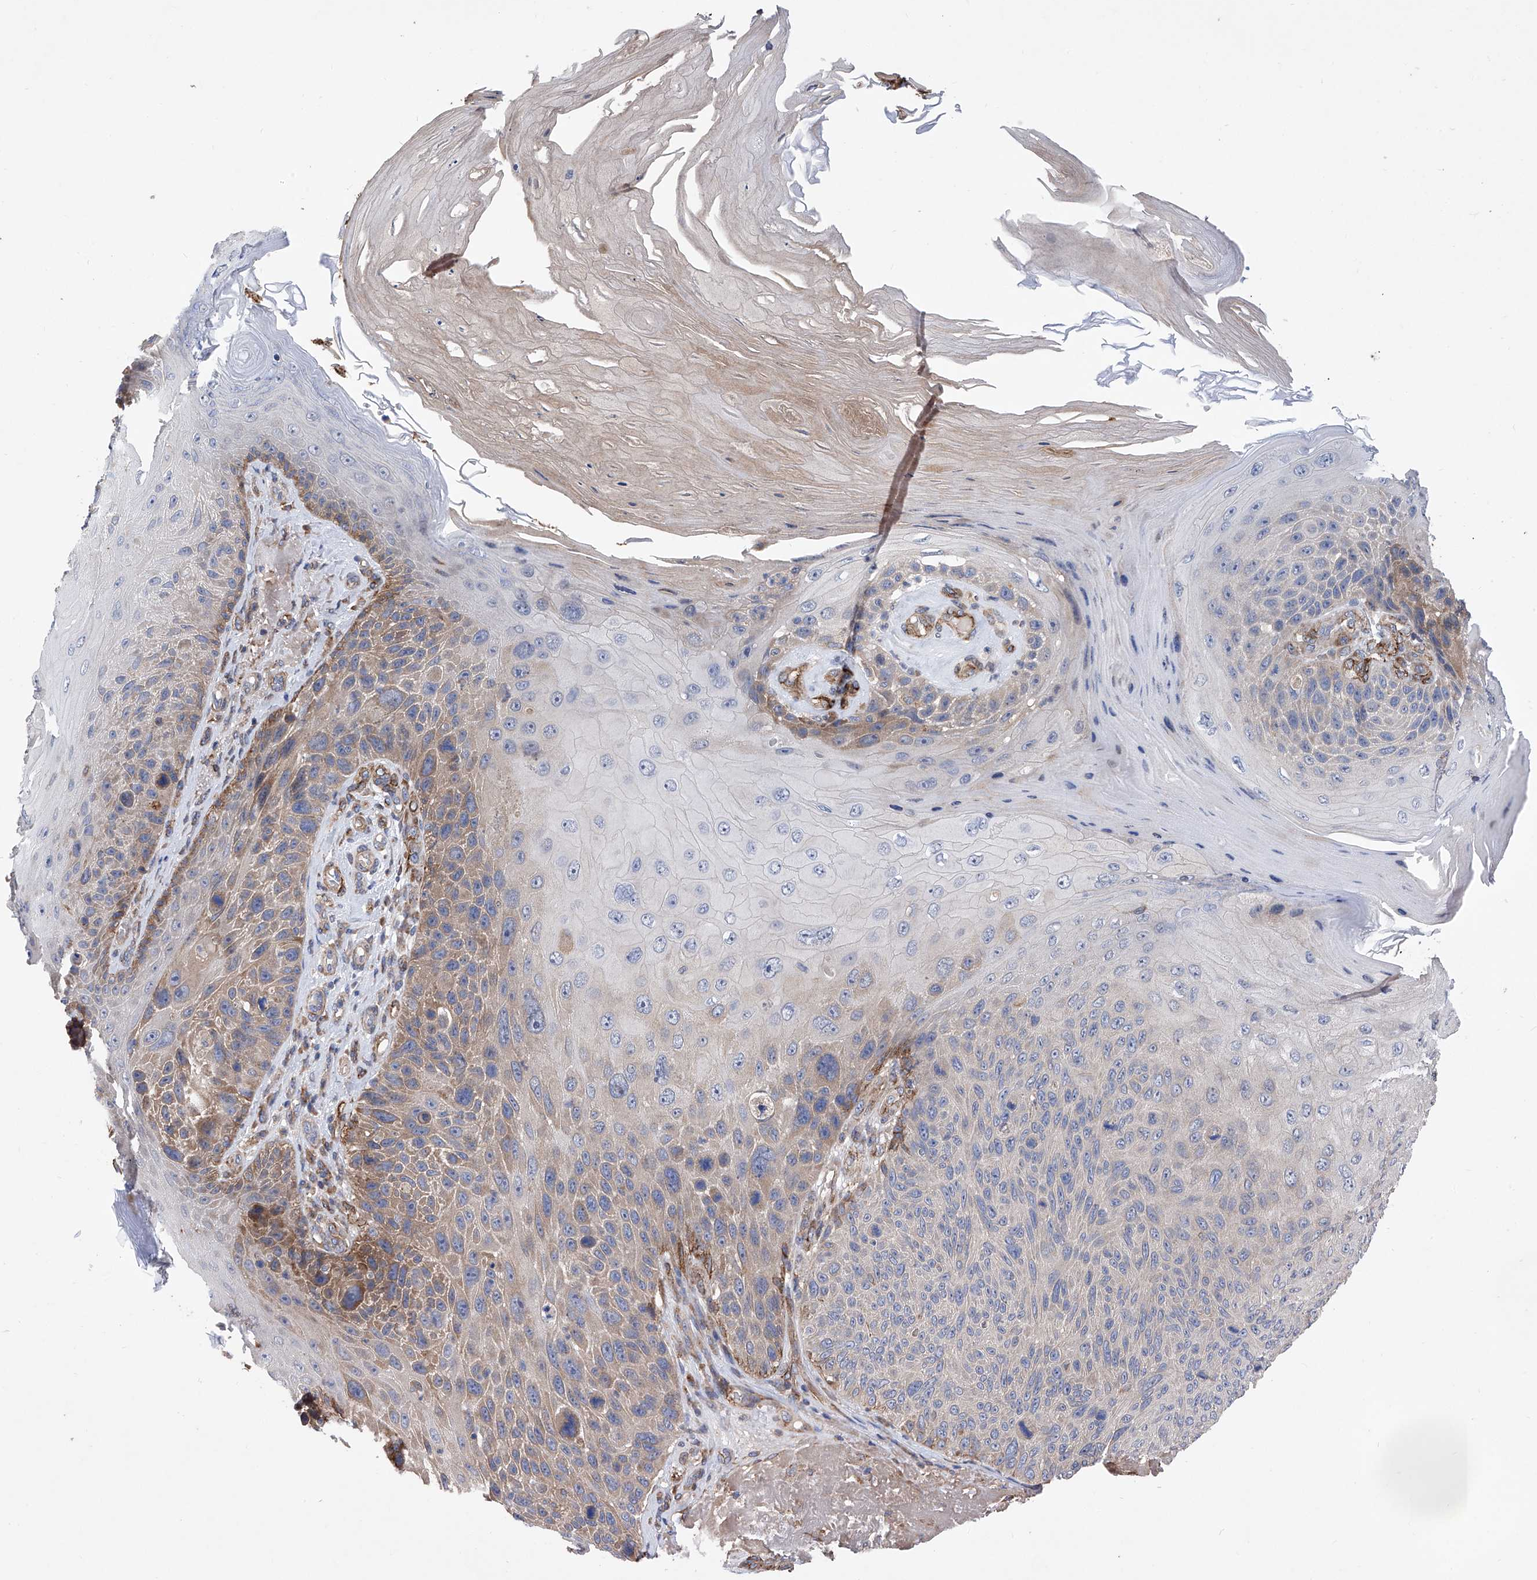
{"staining": {"intensity": "moderate", "quantity": "<25%", "location": "cytoplasmic/membranous"}, "tissue": "skin cancer", "cell_type": "Tumor cells", "image_type": "cancer", "snomed": [{"axis": "morphology", "description": "Squamous cell carcinoma, NOS"}, {"axis": "topography", "description": "Skin"}], "caption": "IHC of skin cancer shows low levels of moderate cytoplasmic/membranous staining in approximately <25% of tumor cells.", "gene": "INPP5B", "patient": {"sex": "female", "age": 88}}